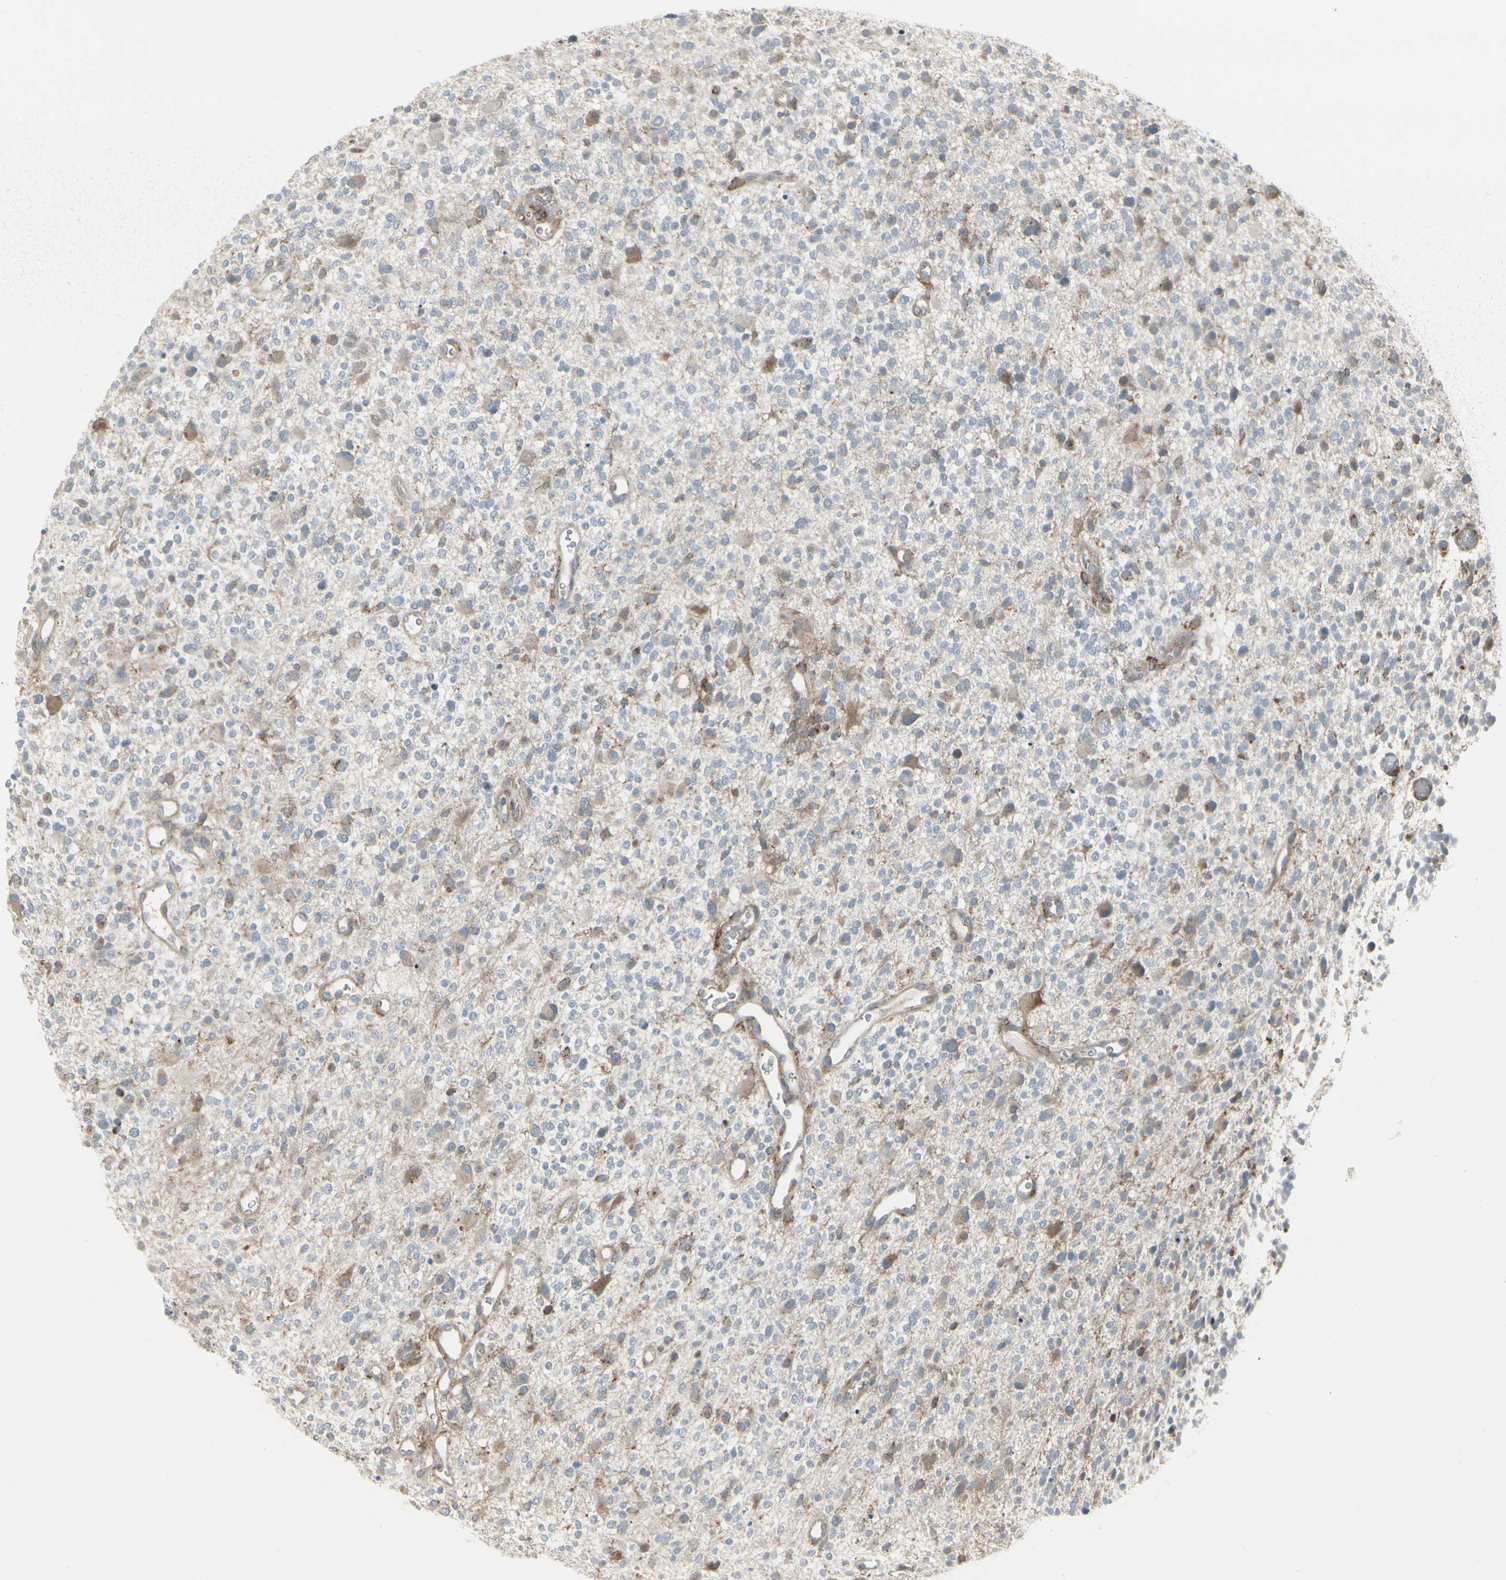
{"staining": {"intensity": "weak", "quantity": ">75%", "location": "cytoplasmic/membranous"}, "tissue": "glioma", "cell_type": "Tumor cells", "image_type": "cancer", "snomed": [{"axis": "morphology", "description": "Glioma, malignant, High grade"}, {"axis": "topography", "description": "Brain"}], "caption": "IHC of malignant high-grade glioma displays low levels of weak cytoplasmic/membranous staining in approximately >75% of tumor cells. The protein is shown in brown color, while the nuclei are stained blue.", "gene": "EPS15", "patient": {"sex": "male", "age": 48}}